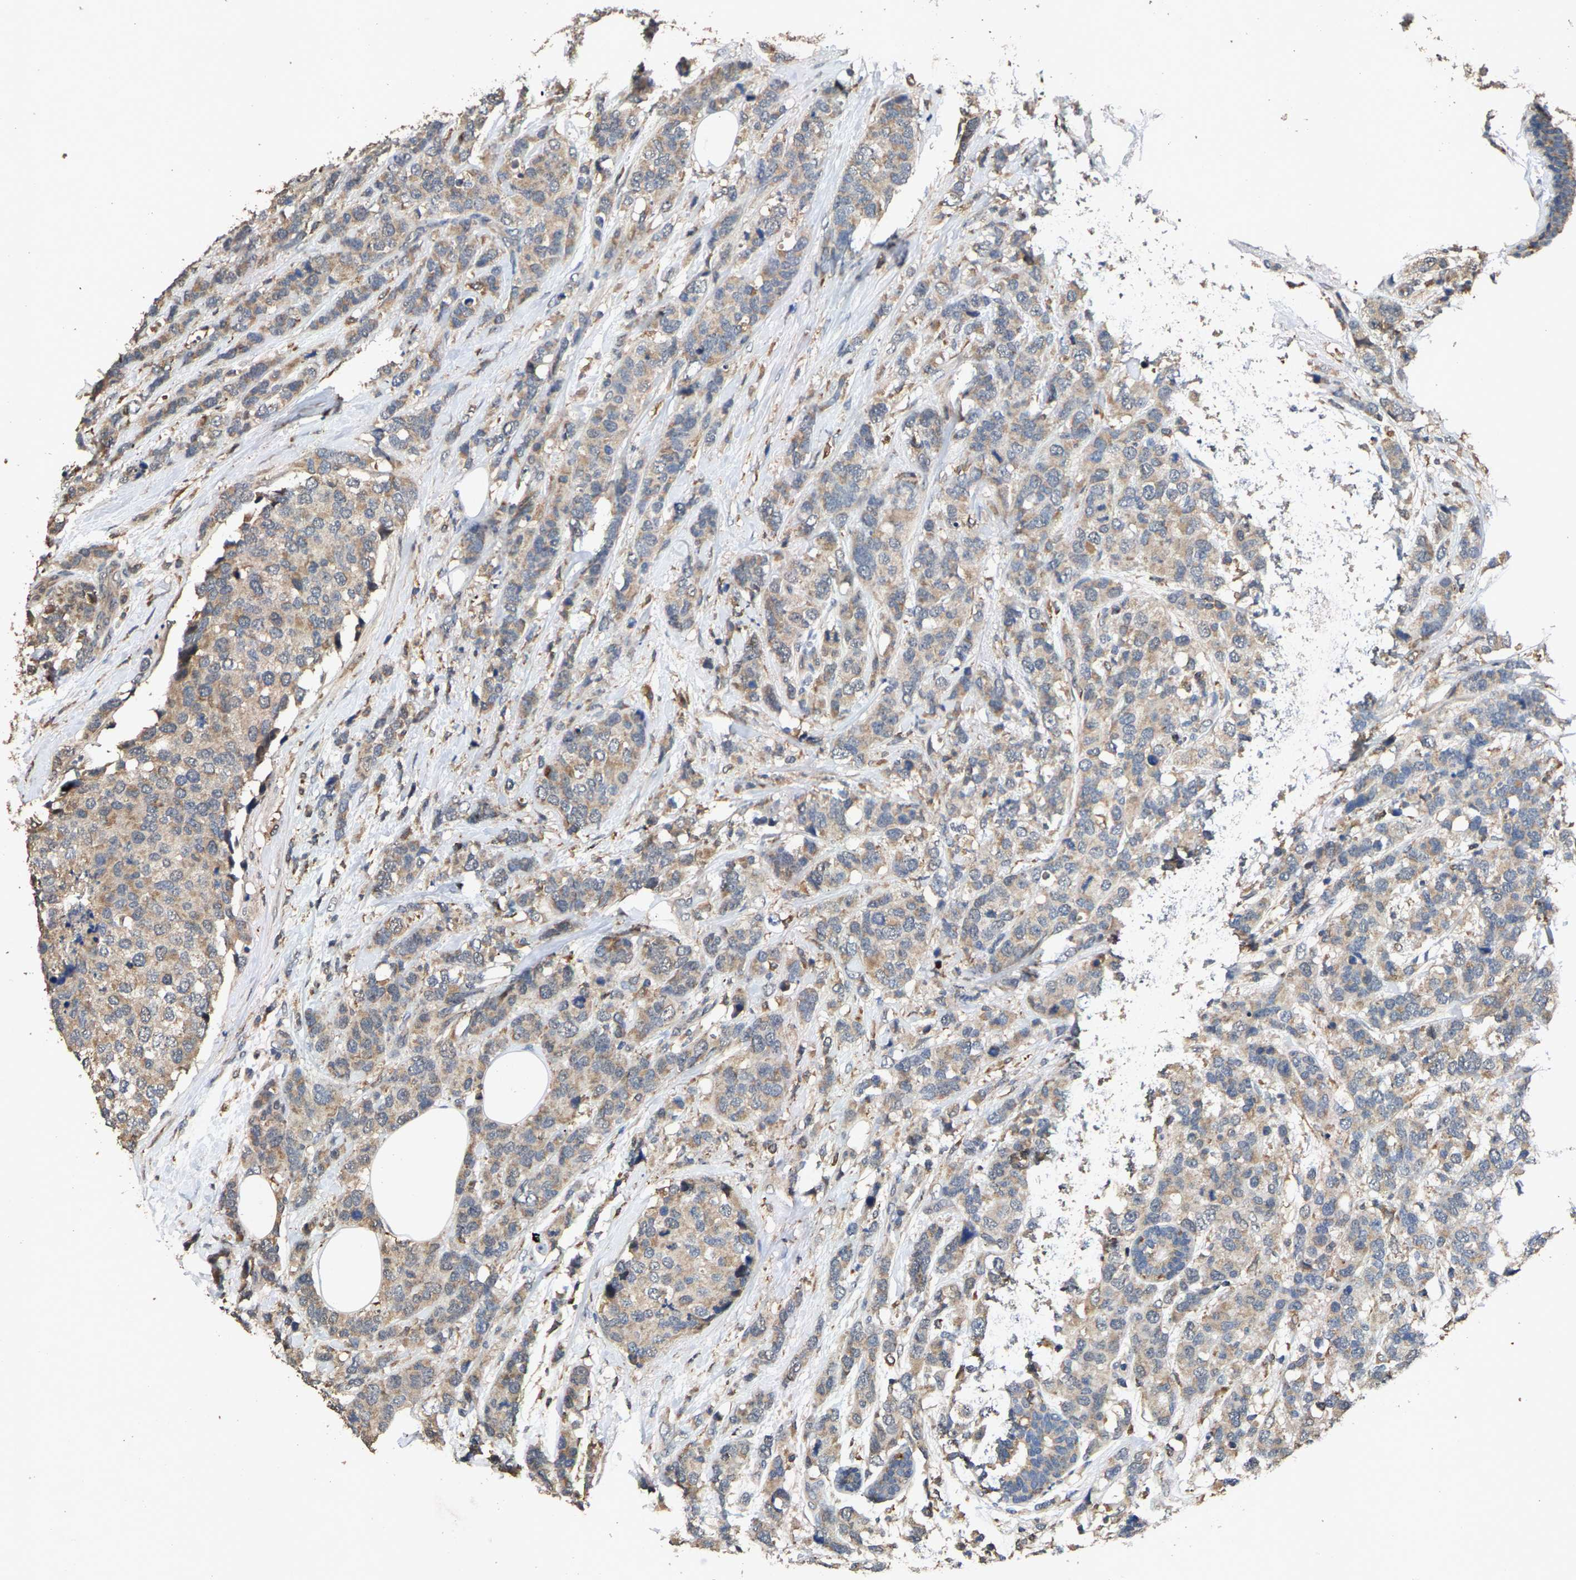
{"staining": {"intensity": "weak", "quantity": "25%-75%", "location": "cytoplasmic/membranous"}, "tissue": "breast cancer", "cell_type": "Tumor cells", "image_type": "cancer", "snomed": [{"axis": "morphology", "description": "Lobular carcinoma"}, {"axis": "topography", "description": "Breast"}], "caption": "IHC image of breast cancer stained for a protein (brown), which displays low levels of weak cytoplasmic/membranous positivity in about 25%-75% of tumor cells.", "gene": "TDRKH", "patient": {"sex": "female", "age": 59}}